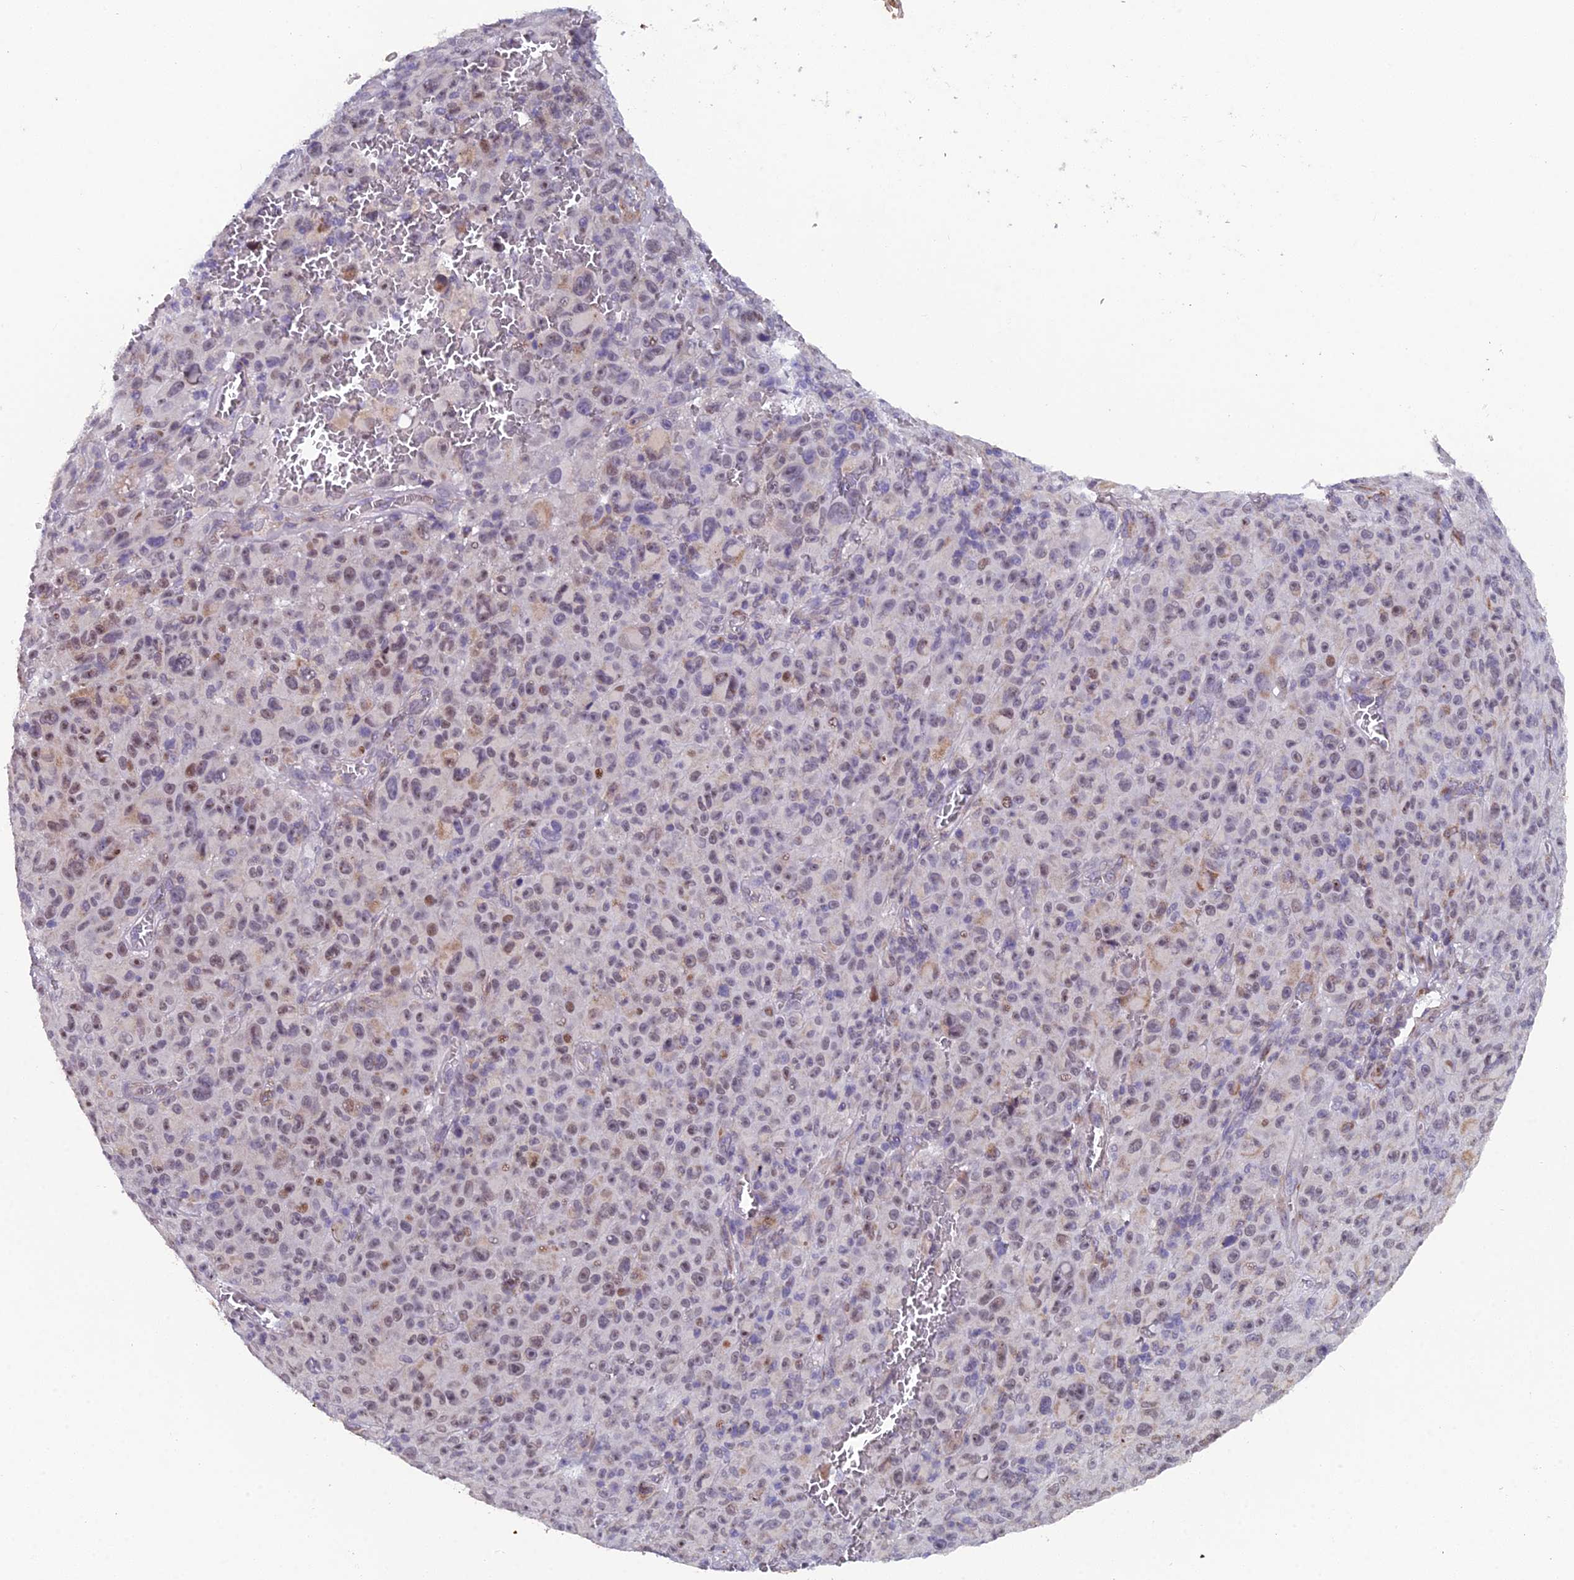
{"staining": {"intensity": "weak", "quantity": "25%-75%", "location": "nuclear"}, "tissue": "melanoma", "cell_type": "Tumor cells", "image_type": "cancer", "snomed": [{"axis": "morphology", "description": "Malignant melanoma, NOS"}, {"axis": "topography", "description": "Skin"}], "caption": "Weak nuclear expression is seen in about 25%-75% of tumor cells in melanoma.", "gene": "XKR9", "patient": {"sex": "female", "age": 82}}